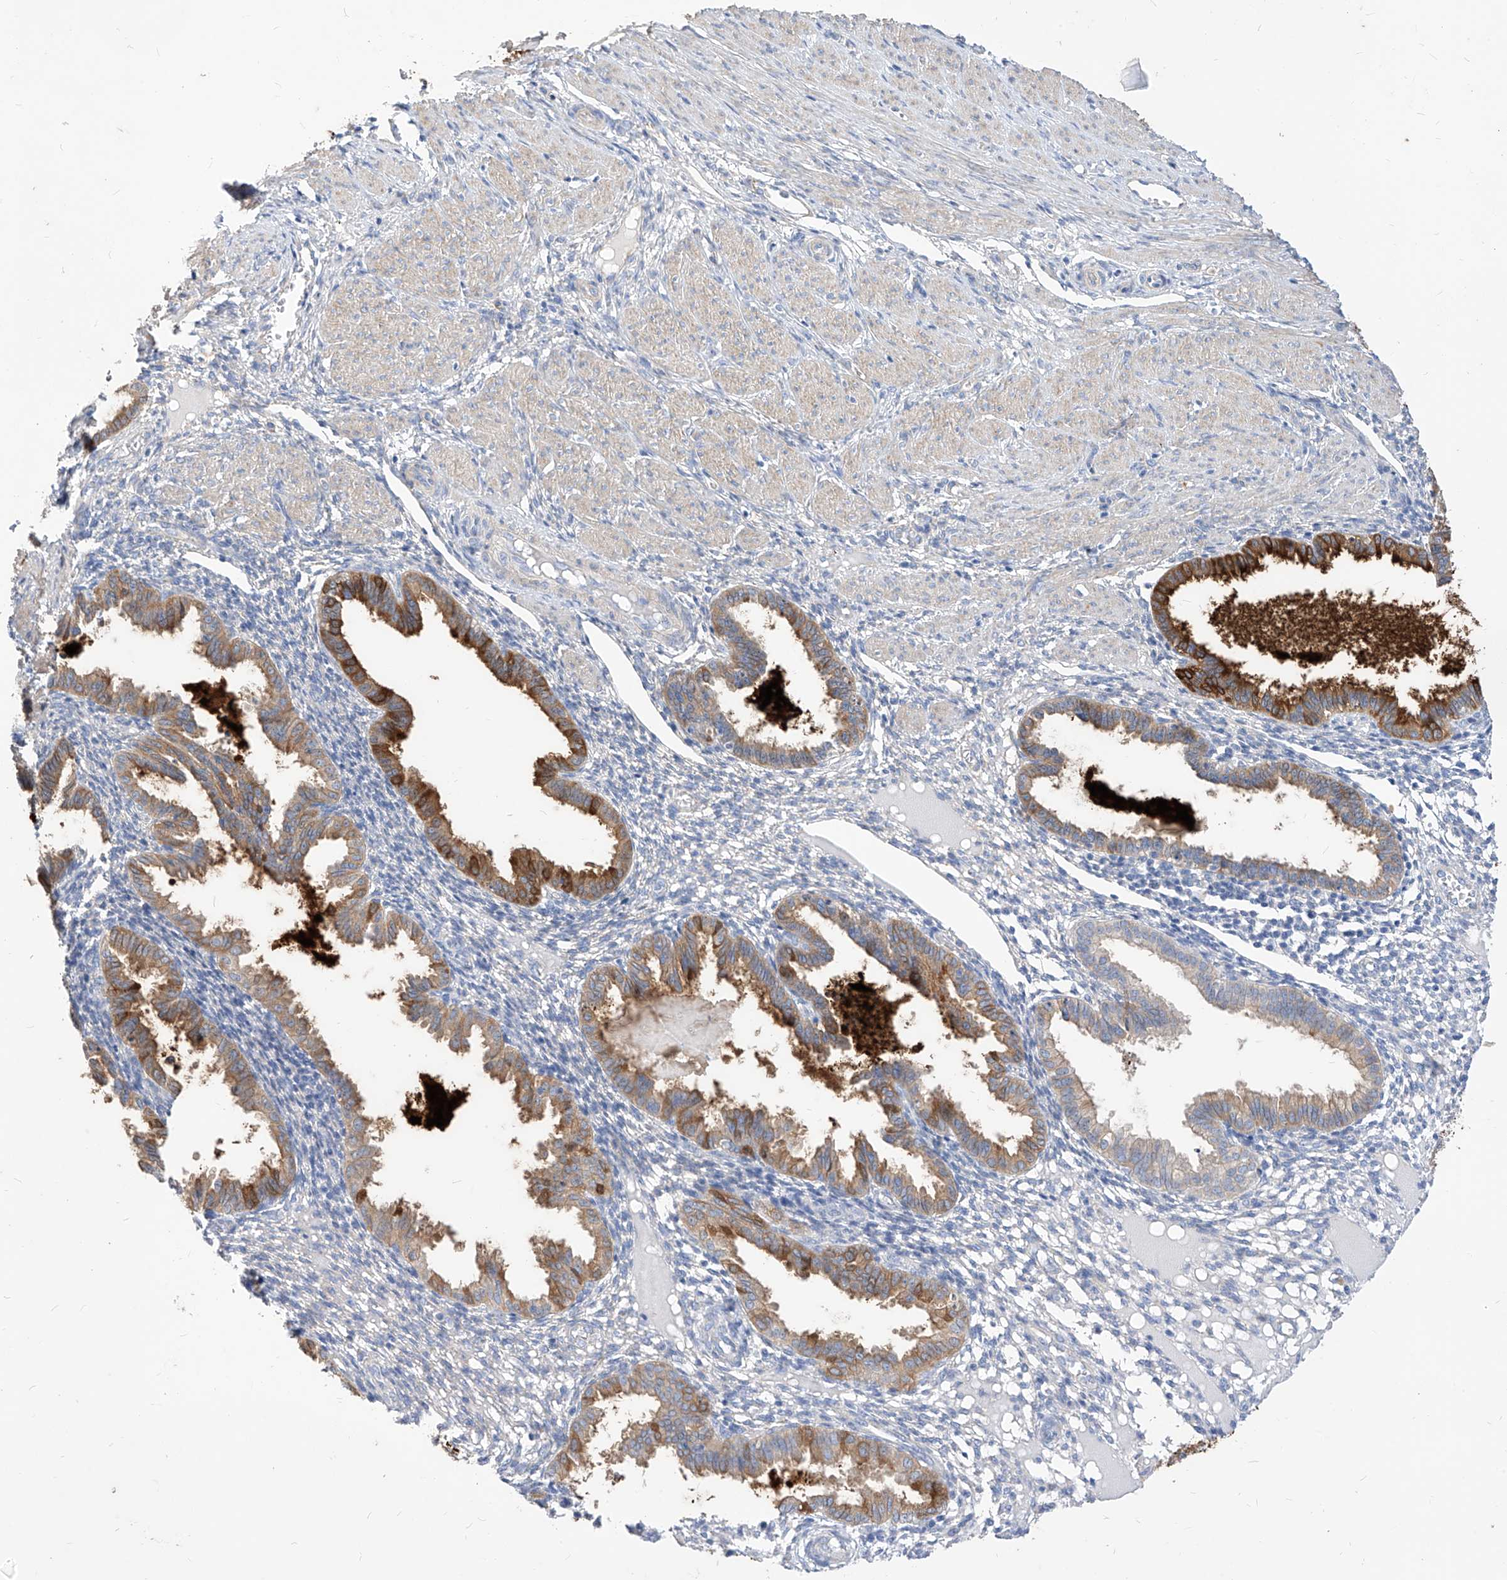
{"staining": {"intensity": "negative", "quantity": "none", "location": "none"}, "tissue": "endometrium", "cell_type": "Cells in endometrial stroma", "image_type": "normal", "snomed": [{"axis": "morphology", "description": "Normal tissue, NOS"}, {"axis": "topography", "description": "Endometrium"}], "caption": "This is a micrograph of immunohistochemistry staining of normal endometrium, which shows no positivity in cells in endometrial stroma. The staining is performed using DAB (3,3'-diaminobenzidine) brown chromogen with nuclei counter-stained in using hematoxylin.", "gene": "SCGB2A1", "patient": {"sex": "female", "age": 33}}